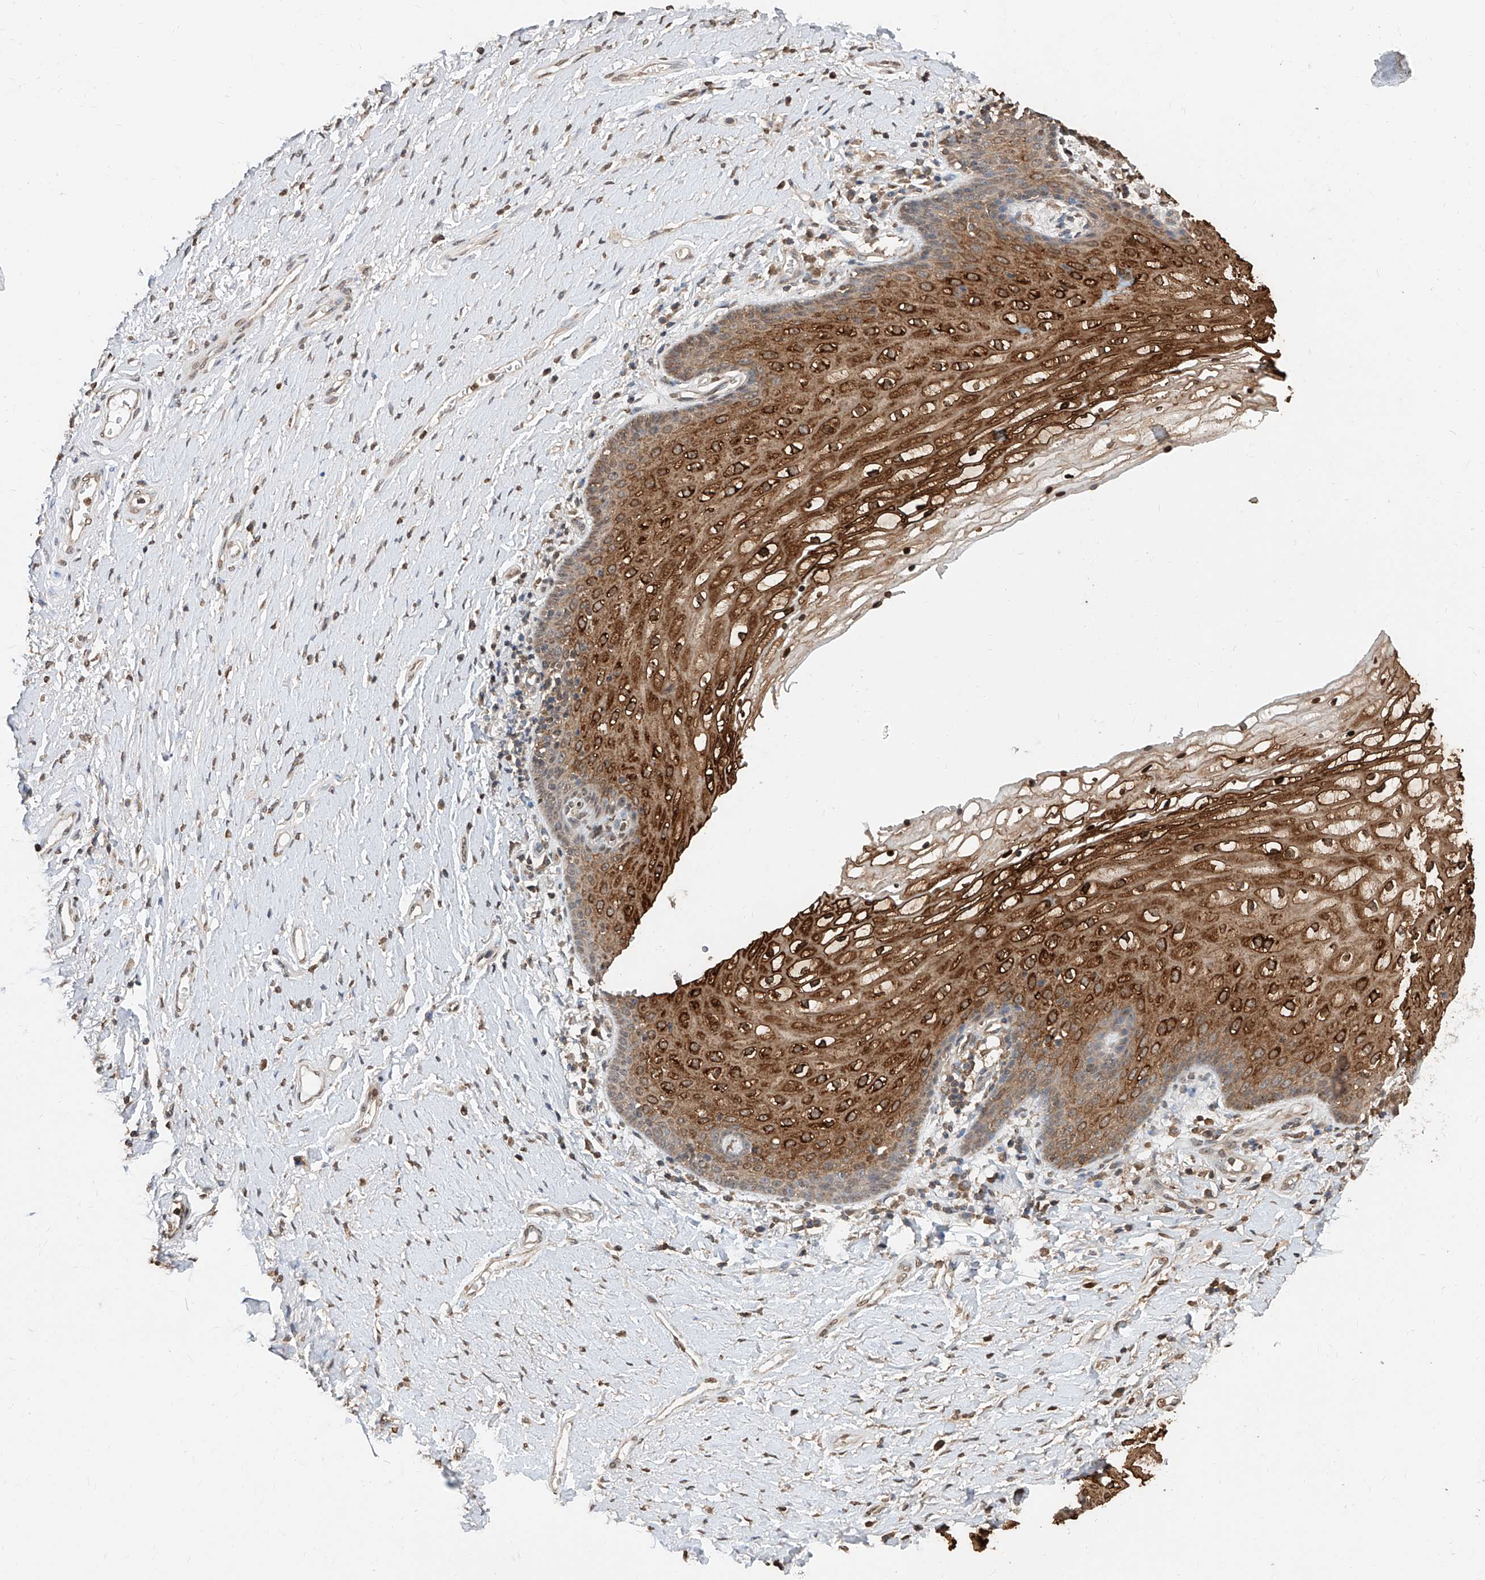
{"staining": {"intensity": "strong", "quantity": ">75%", "location": "cytoplasmic/membranous"}, "tissue": "vagina", "cell_type": "Squamous epithelial cells", "image_type": "normal", "snomed": [{"axis": "morphology", "description": "Normal tissue, NOS"}, {"axis": "topography", "description": "Vagina"}], "caption": "Protein positivity by immunohistochemistry exhibits strong cytoplasmic/membranous positivity in approximately >75% of squamous epithelial cells in unremarkable vagina.", "gene": "RP9", "patient": {"sex": "female", "age": 60}}